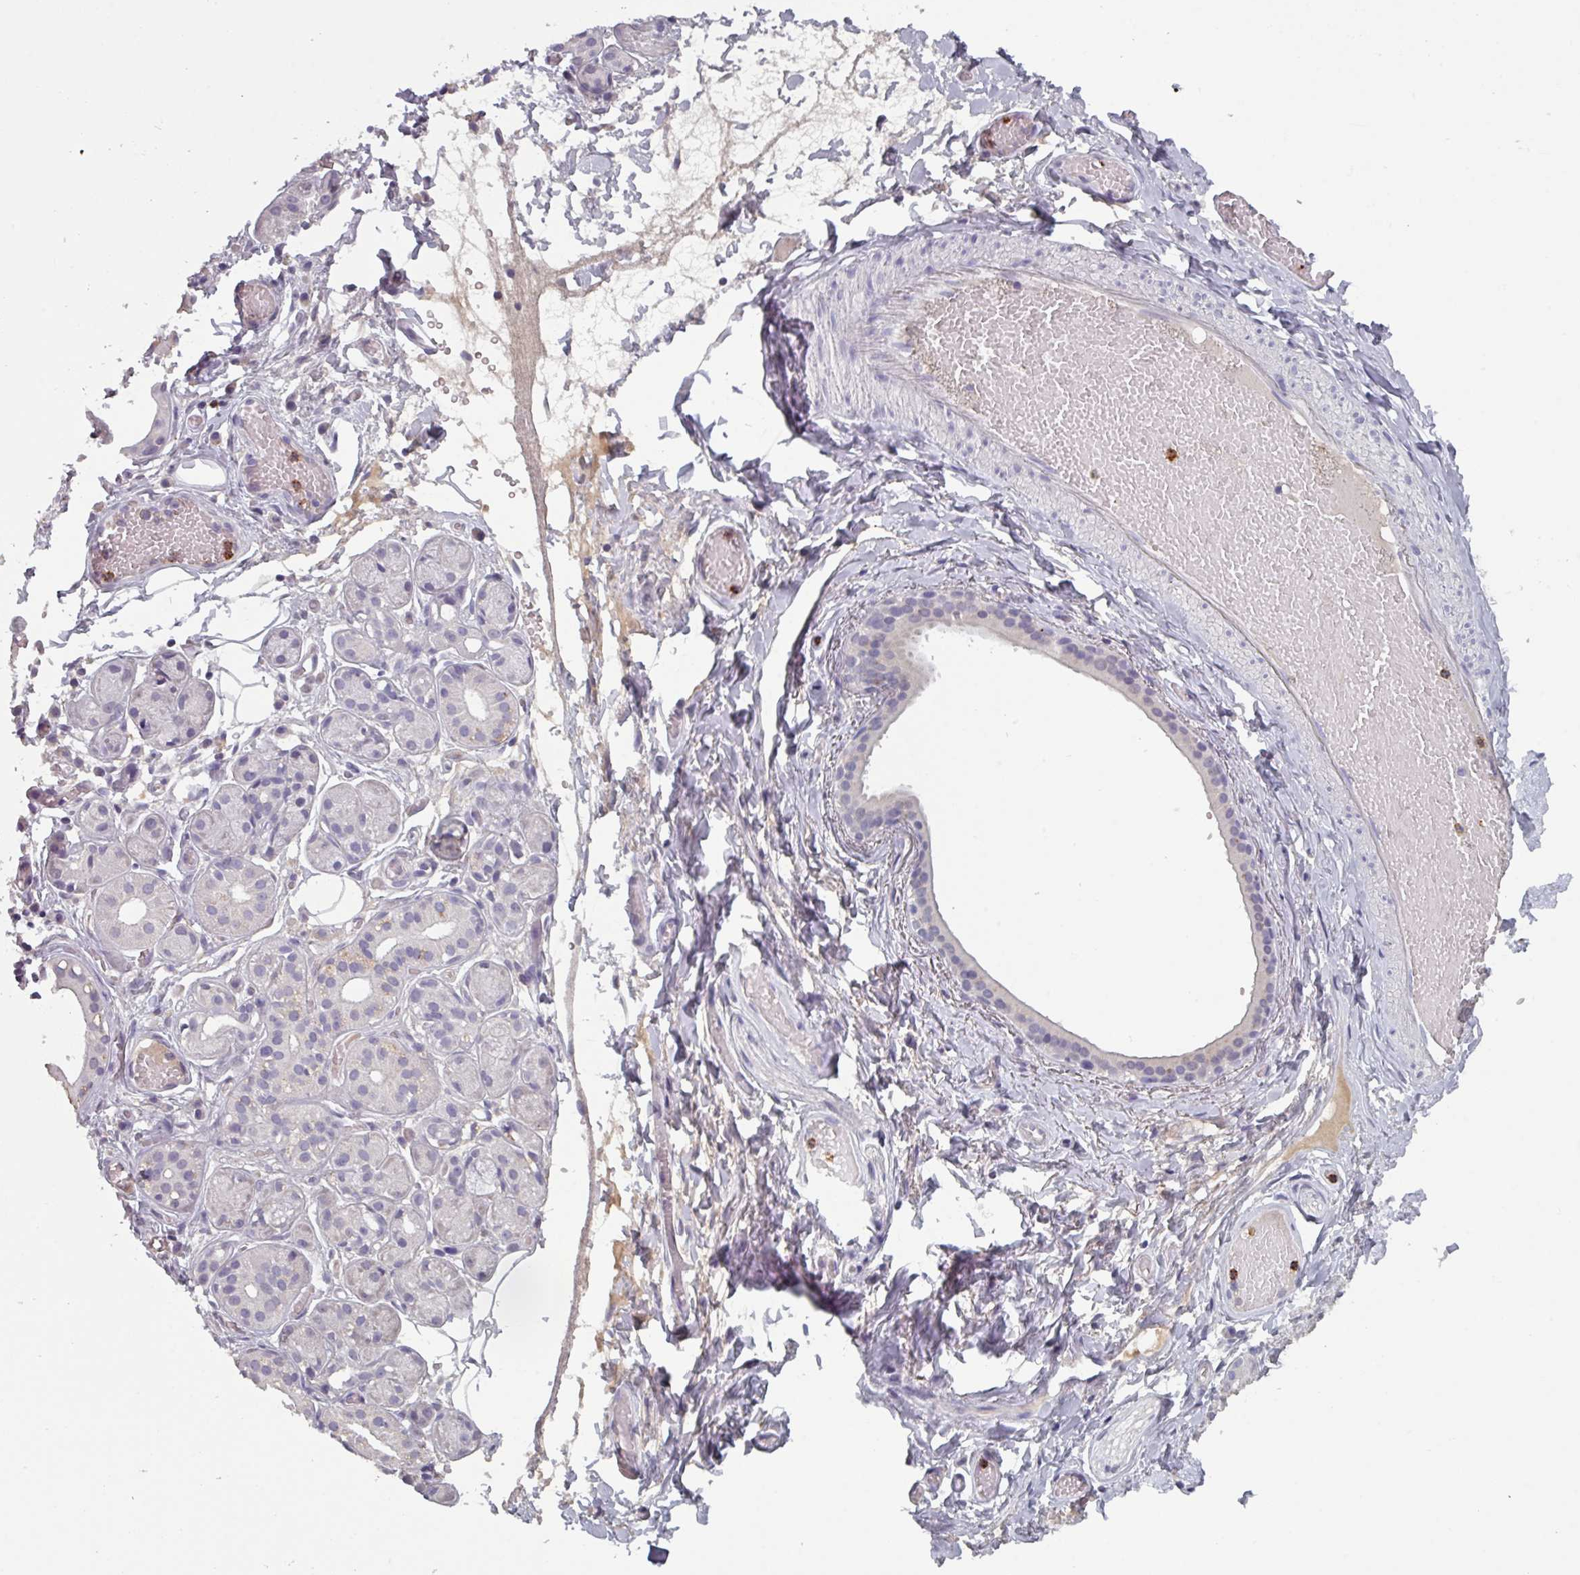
{"staining": {"intensity": "negative", "quantity": "none", "location": "none"}, "tissue": "salivary gland", "cell_type": "Glandular cells", "image_type": "normal", "snomed": [{"axis": "morphology", "description": "Normal tissue, NOS"}, {"axis": "topography", "description": "Salivary gland"}], "caption": "Immunohistochemistry image of benign human salivary gland stained for a protein (brown), which displays no expression in glandular cells.", "gene": "PRAMEF7", "patient": {"sex": "male", "age": 82}}